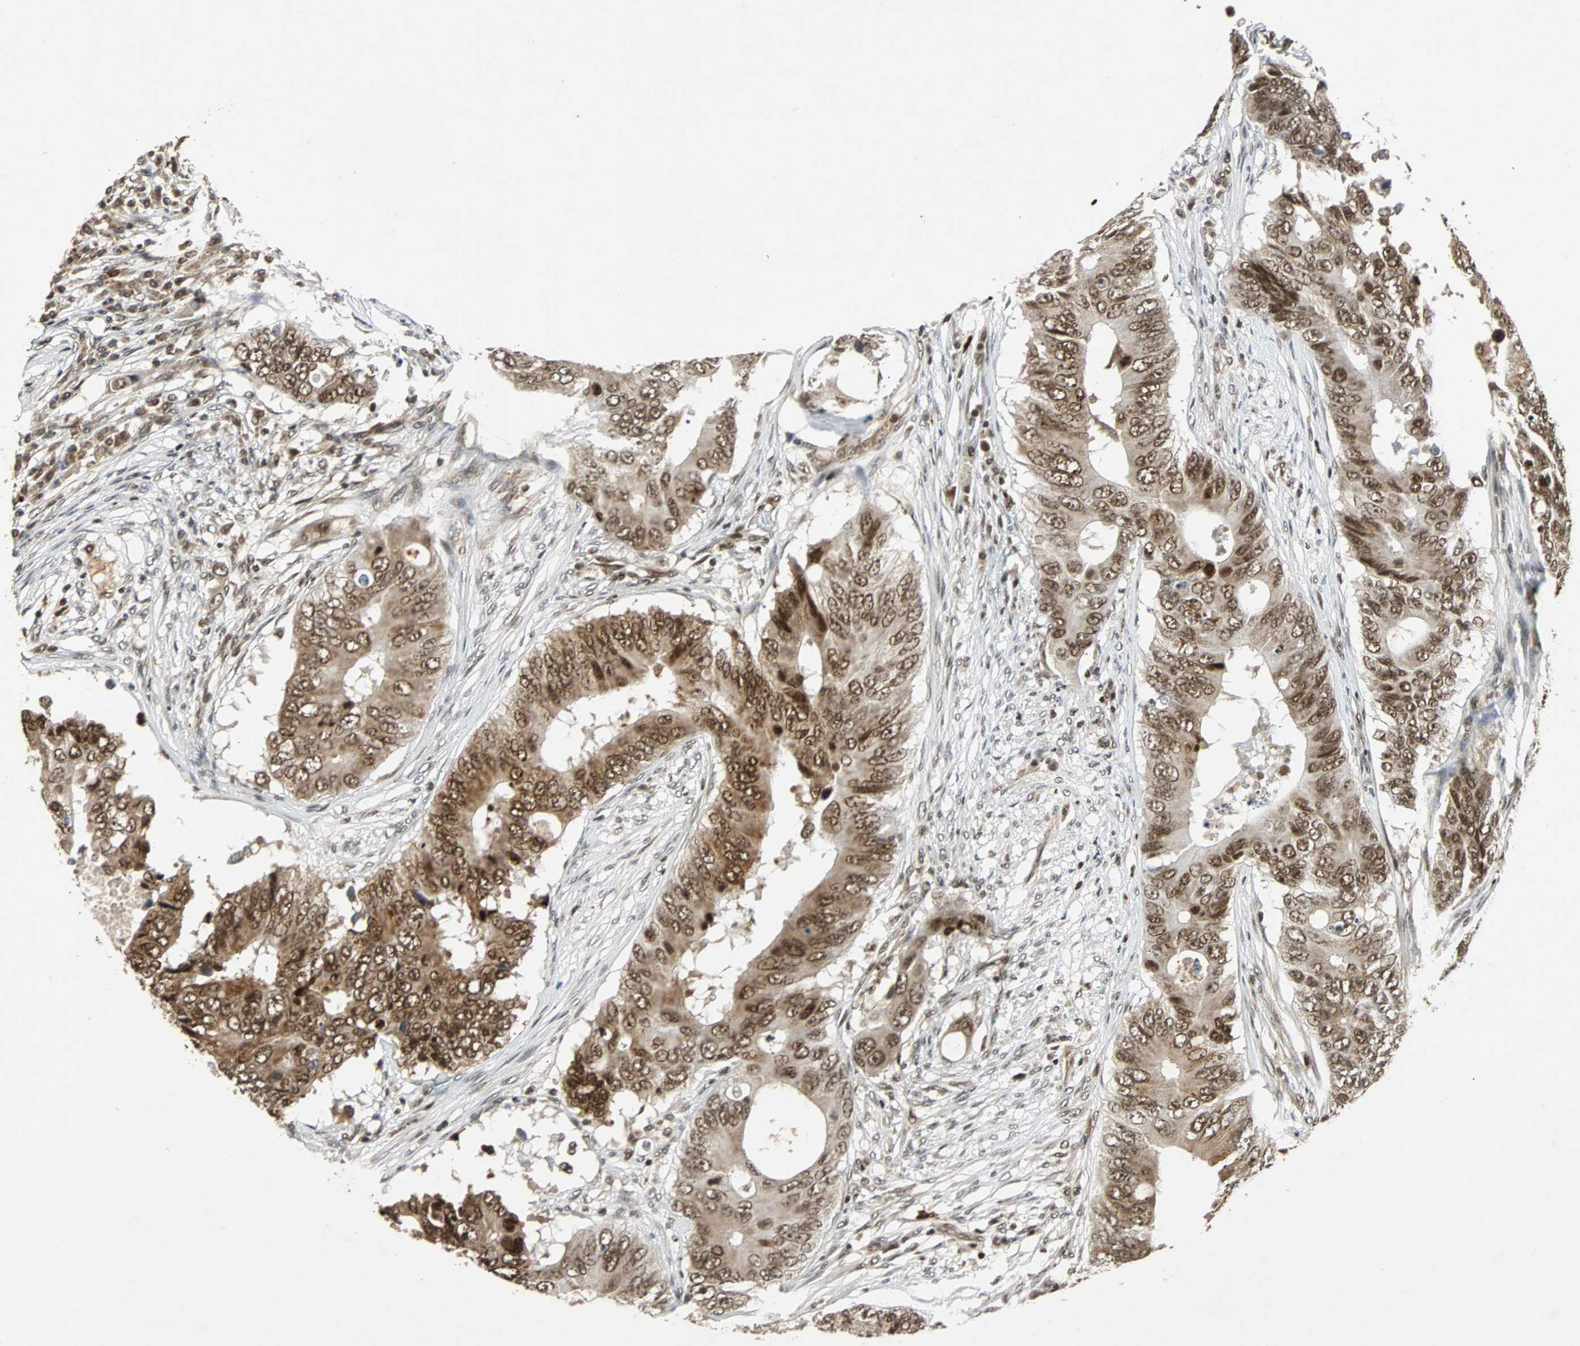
{"staining": {"intensity": "strong", "quantity": ">75%", "location": "nuclear"}, "tissue": "colorectal cancer", "cell_type": "Tumor cells", "image_type": "cancer", "snomed": [{"axis": "morphology", "description": "Adenocarcinoma, NOS"}, {"axis": "topography", "description": "Colon"}], "caption": "Immunohistochemical staining of human colorectal cancer (adenocarcinoma) reveals high levels of strong nuclear expression in about >75% of tumor cells.", "gene": "TAF5", "patient": {"sex": "male", "age": 71}}